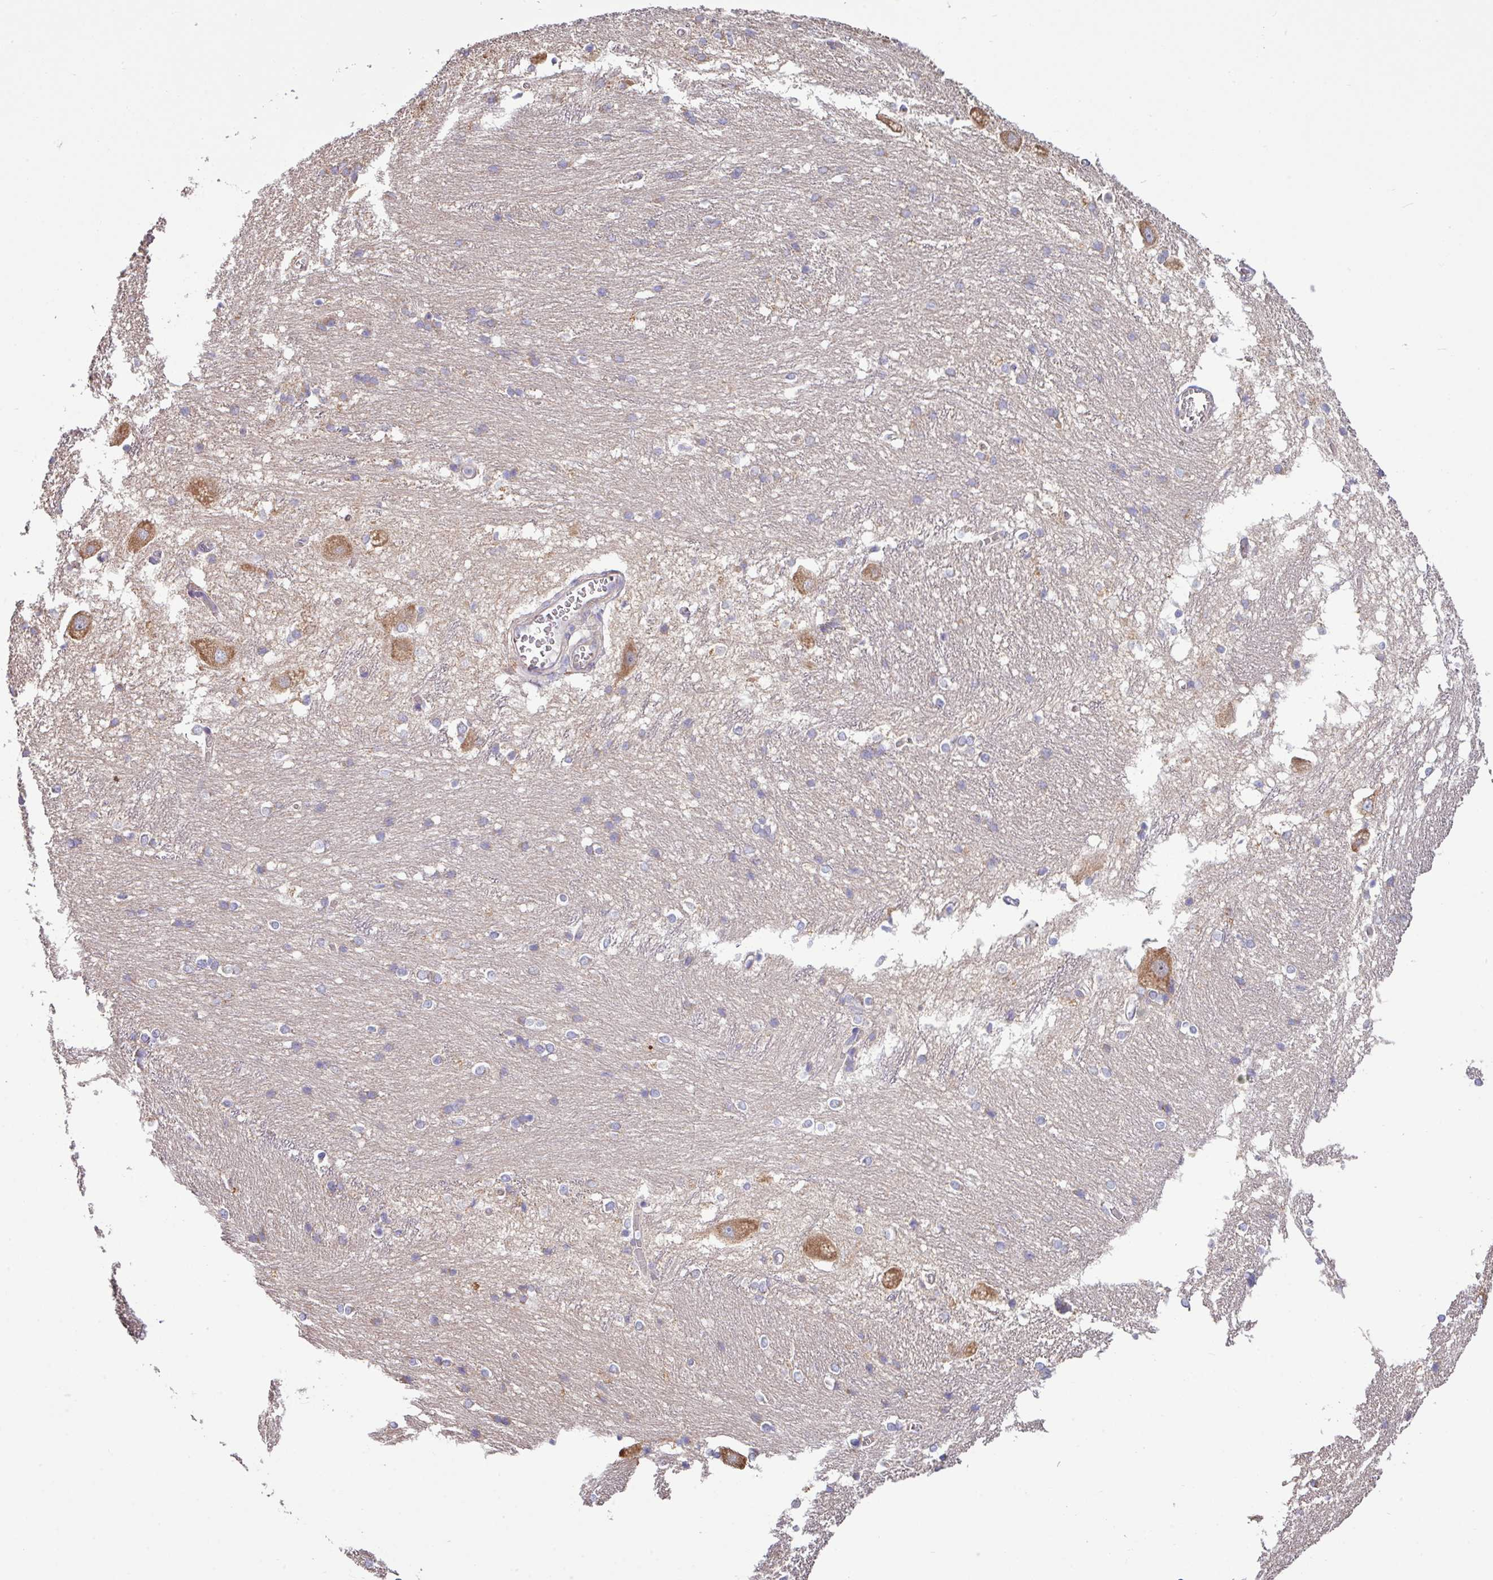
{"staining": {"intensity": "negative", "quantity": "none", "location": "none"}, "tissue": "caudate", "cell_type": "Glial cells", "image_type": "normal", "snomed": [{"axis": "morphology", "description": "Normal tissue, NOS"}, {"axis": "topography", "description": "Lateral ventricle wall"}], "caption": "Immunohistochemical staining of normal human caudate demonstrates no significant expression in glial cells. Brightfield microscopy of immunohistochemistry stained with DAB (3,3'-diaminobenzidine) (brown) and hematoxylin (blue), captured at high magnification.", "gene": "PPM1J", "patient": {"sex": "male", "age": 37}}